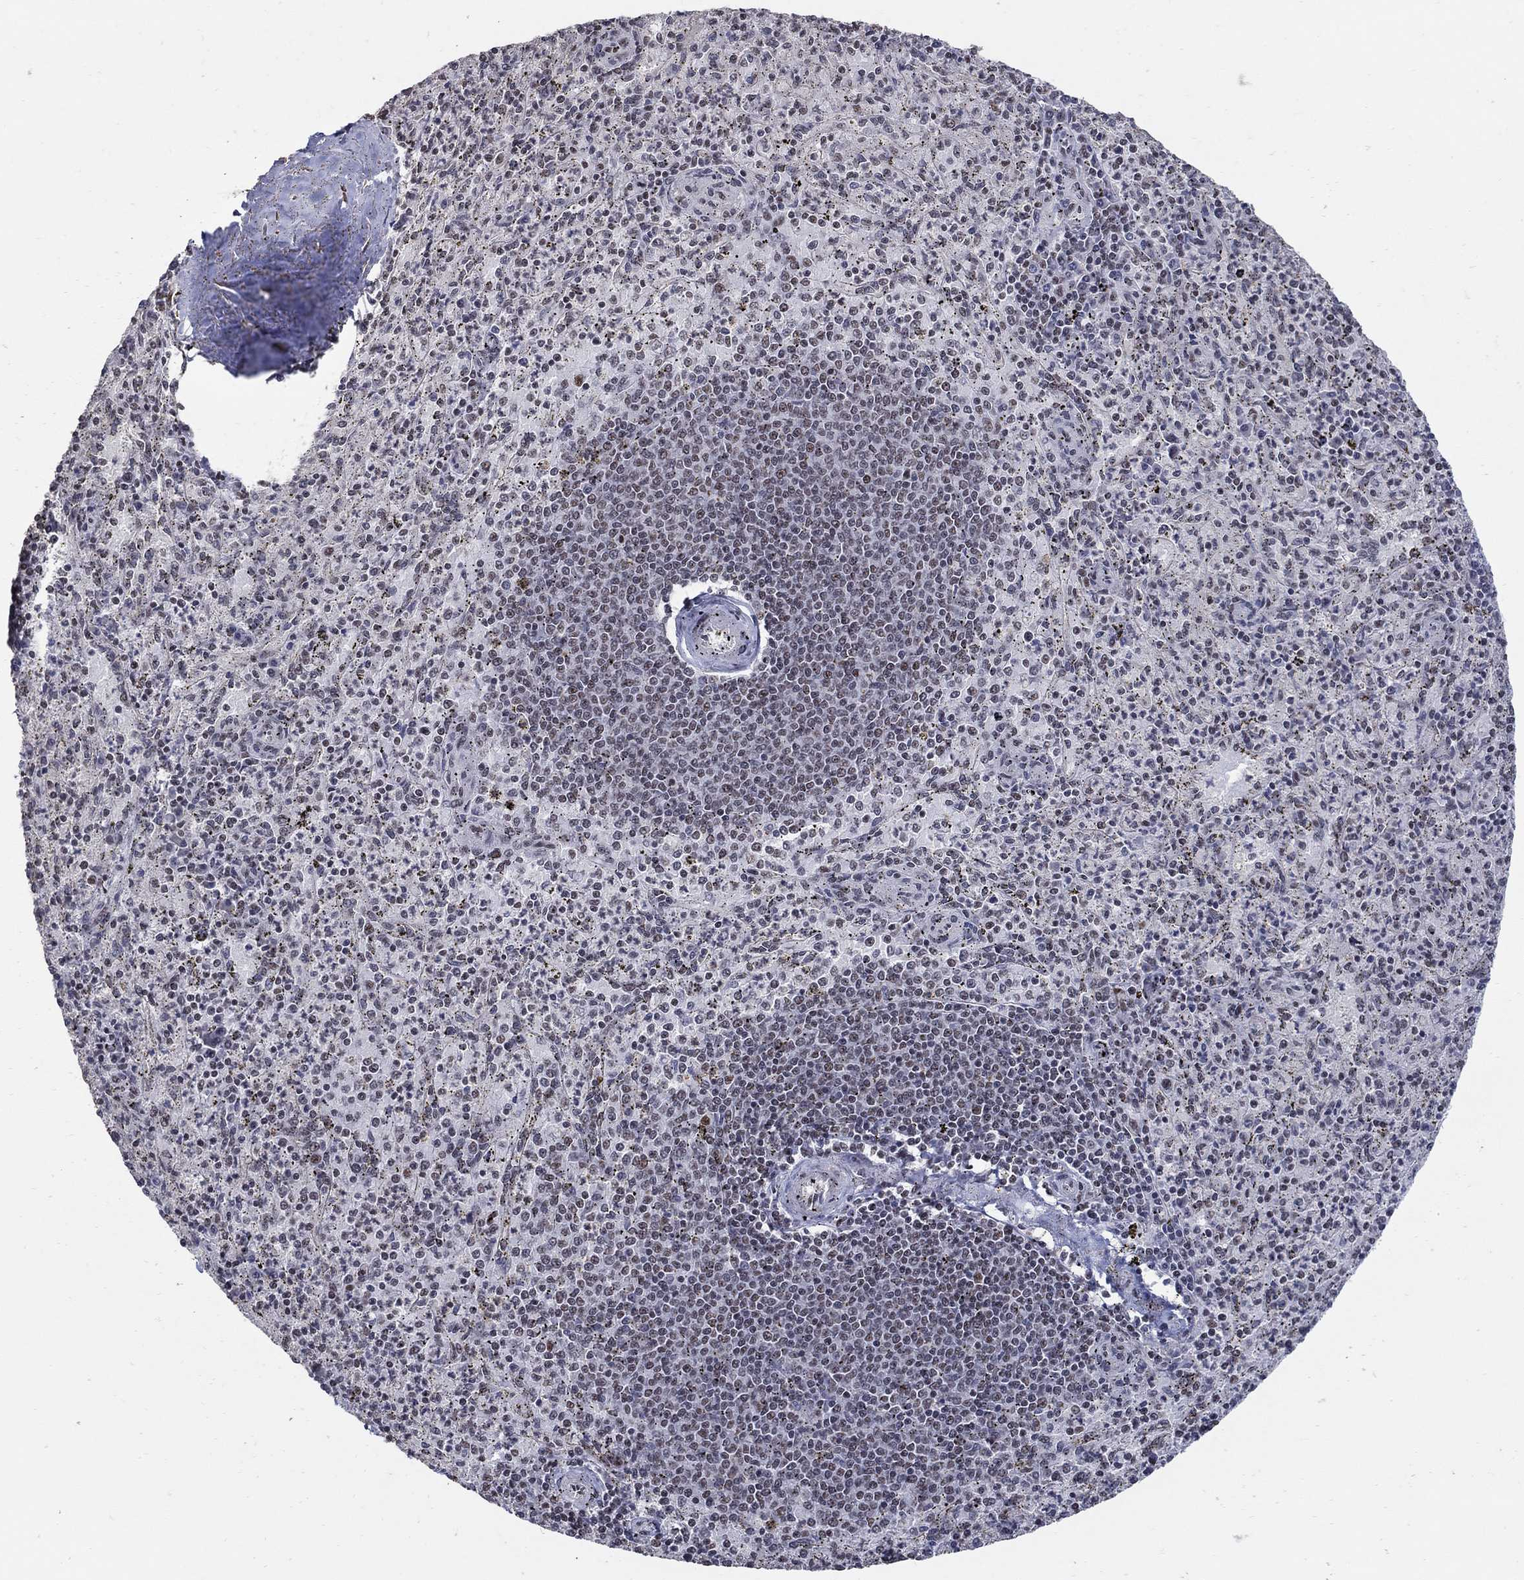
{"staining": {"intensity": "weak", "quantity": "<25%", "location": "nuclear"}, "tissue": "spleen", "cell_type": "Cells in red pulp", "image_type": "normal", "snomed": [{"axis": "morphology", "description": "Normal tissue, NOS"}, {"axis": "topography", "description": "Spleen"}], "caption": "Immunohistochemical staining of benign human spleen reveals no significant positivity in cells in red pulp.", "gene": "PNISR", "patient": {"sex": "male", "age": 60}}